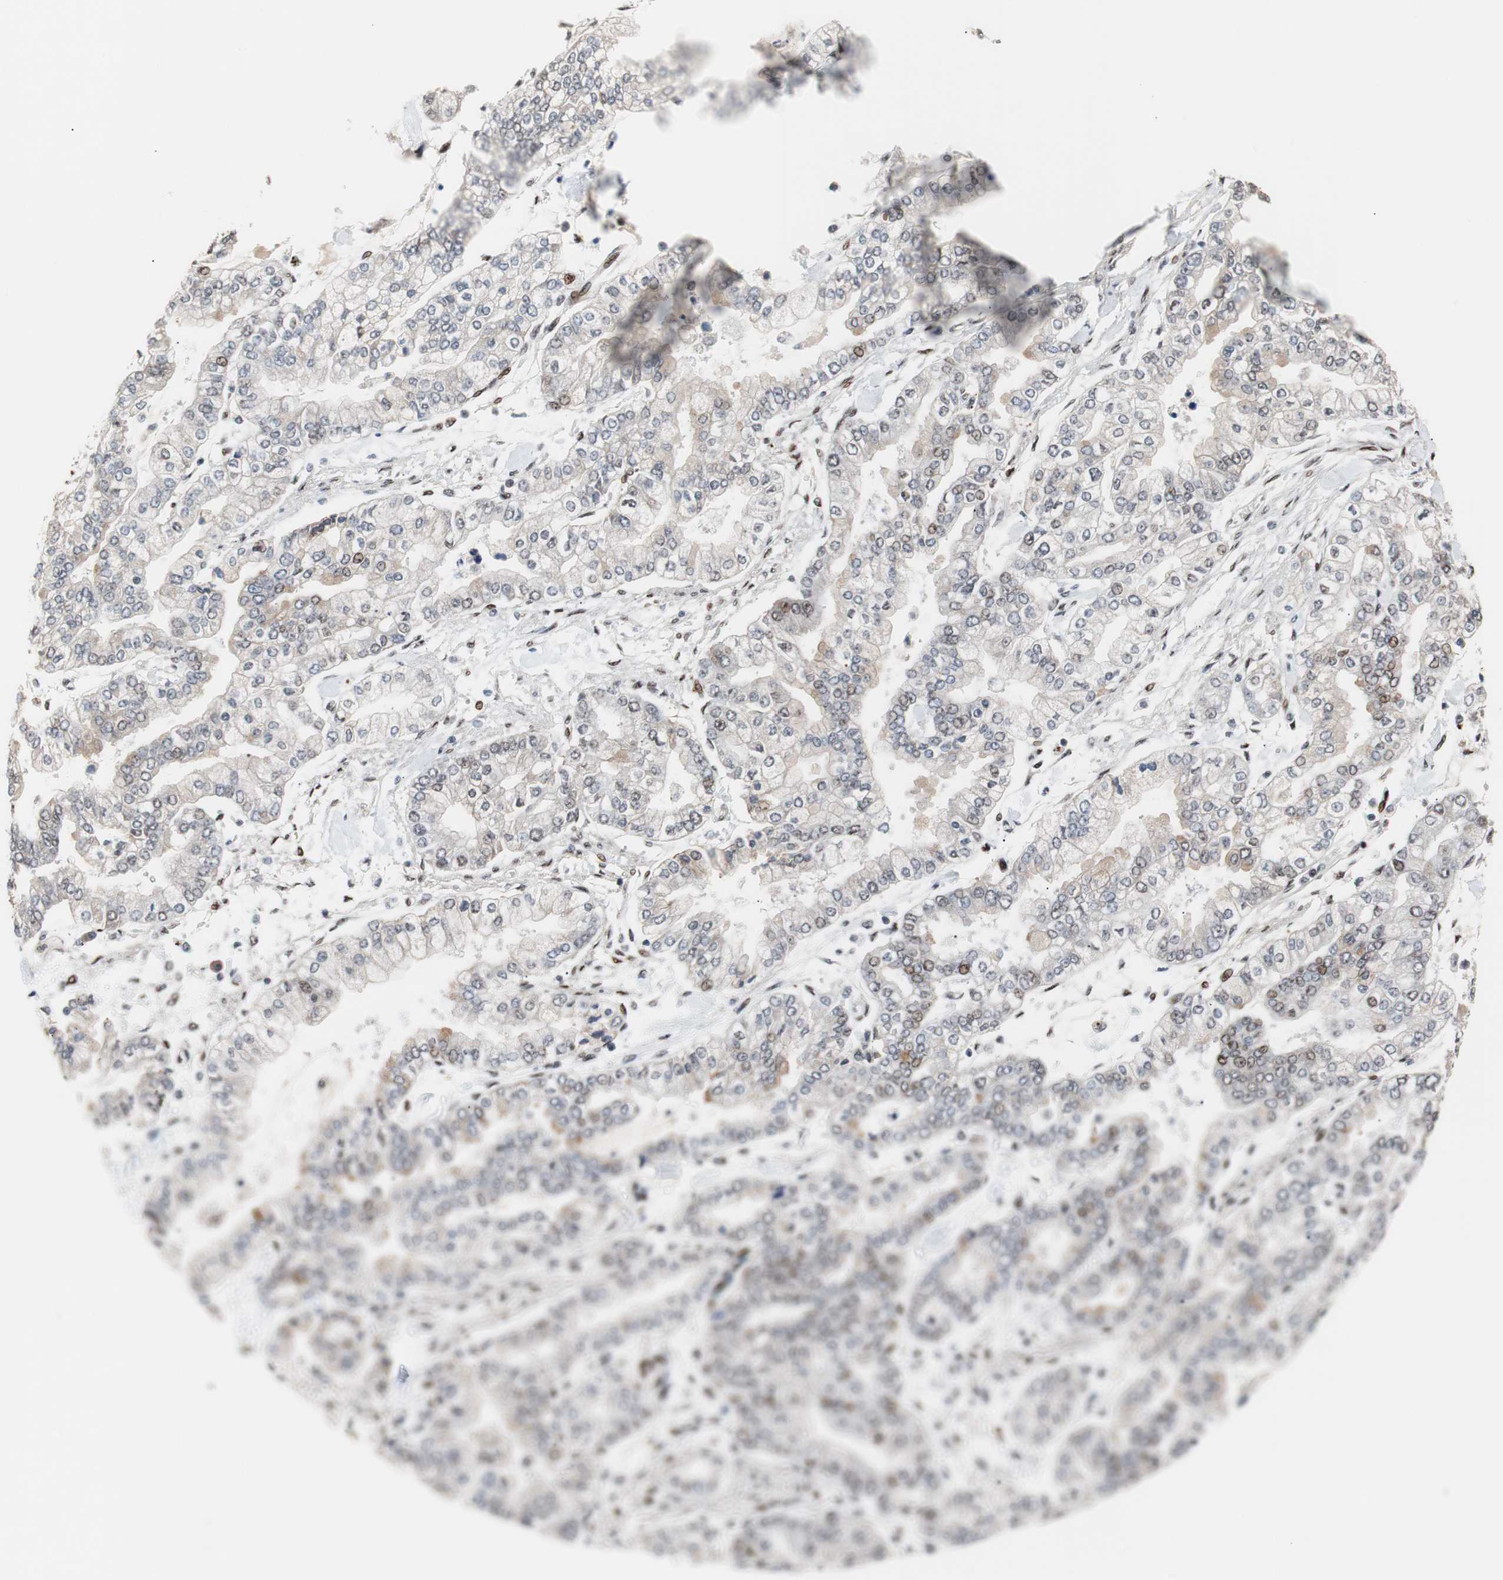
{"staining": {"intensity": "moderate", "quantity": "25%-75%", "location": "nuclear"}, "tissue": "stomach cancer", "cell_type": "Tumor cells", "image_type": "cancer", "snomed": [{"axis": "morphology", "description": "Normal tissue, NOS"}, {"axis": "morphology", "description": "Adenocarcinoma, NOS"}, {"axis": "topography", "description": "Stomach, upper"}, {"axis": "topography", "description": "Stomach"}], "caption": "DAB (3,3'-diaminobenzidine) immunohistochemical staining of human stomach adenocarcinoma shows moderate nuclear protein staining in about 25%-75% of tumor cells. (DAB (3,3'-diaminobenzidine) = brown stain, brightfield microscopy at high magnification).", "gene": "NBL1", "patient": {"sex": "male", "age": 76}}